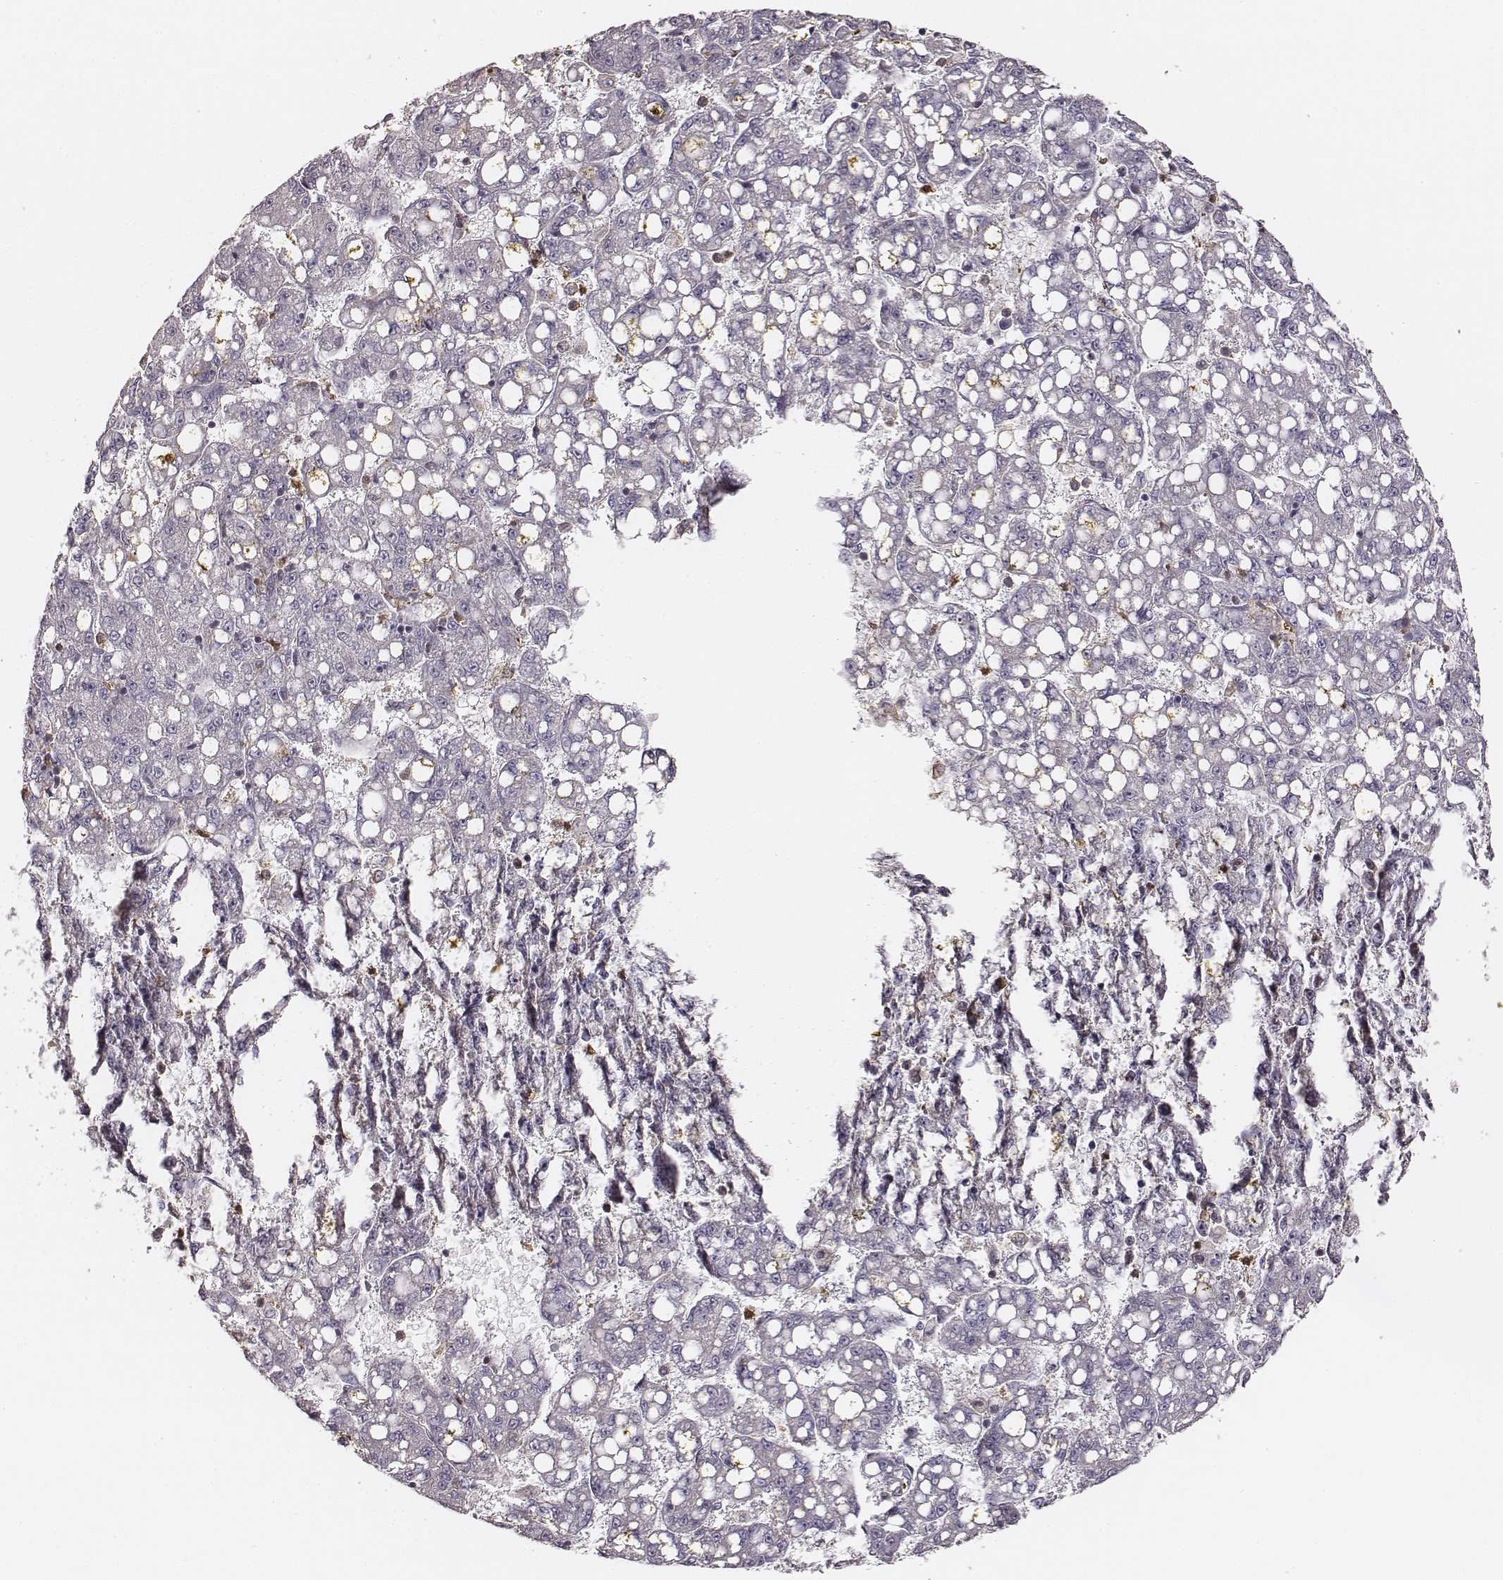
{"staining": {"intensity": "negative", "quantity": "none", "location": "none"}, "tissue": "liver cancer", "cell_type": "Tumor cells", "image_type": "cancer", "snomed": [{"axis": "morphology", "description": "Carcinoma, Hepatocellular, NOS"}, {"axis": "topography", "description": "Liver"}], "caption": "There is no significant positivity in tumor cells of hepatocellular carcinoma (liver).", "gene": "ZYX", "patient": {"sex": "female", "age": 65}}